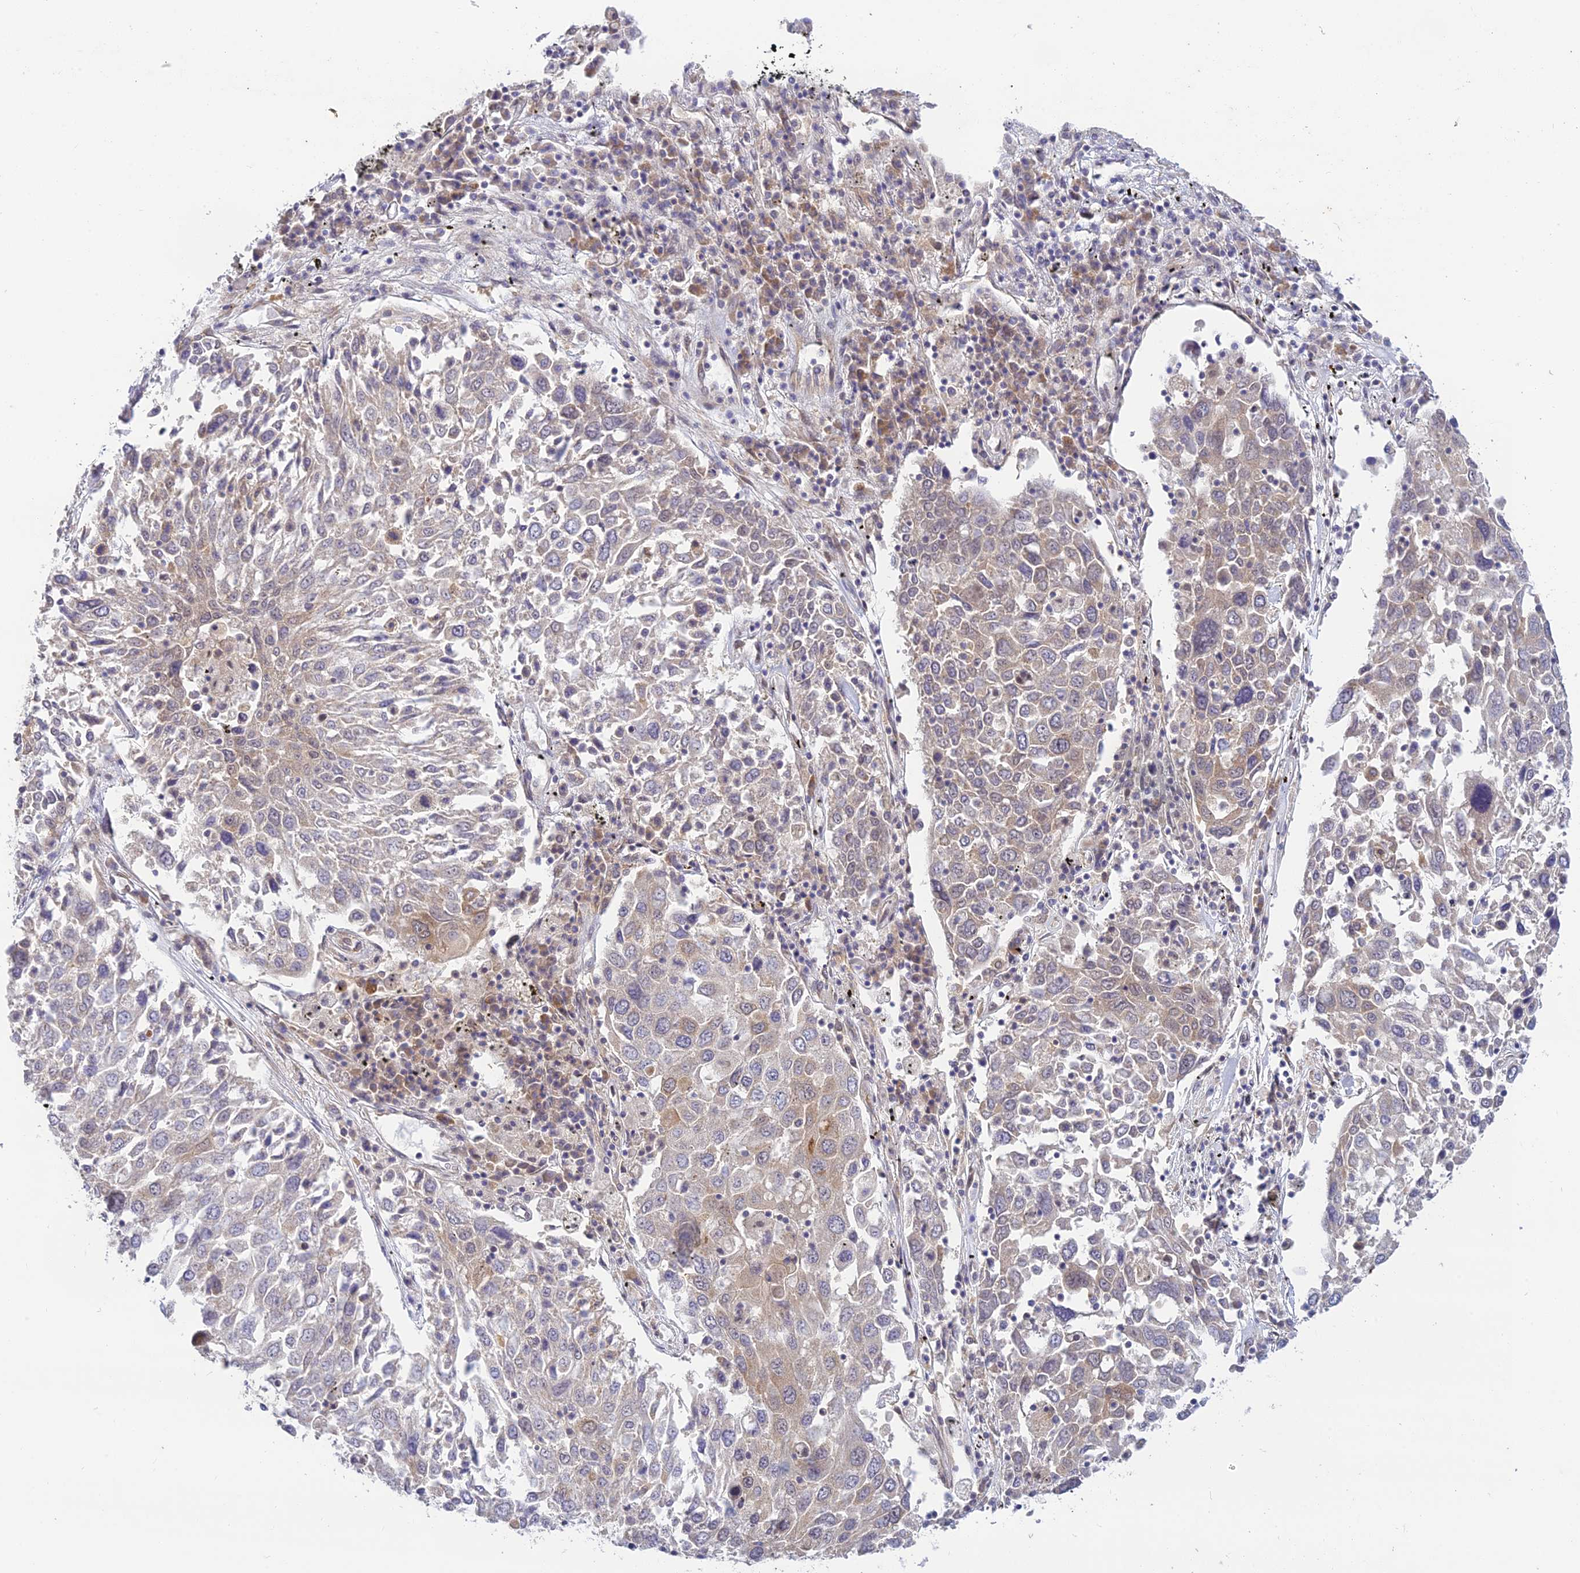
{"staining": {"intensity": "weak", "quantity": "<25%", "location": "cytoplasmic/membranous"}, "tissue": "lung cancer", "cell_type": "Tumor cells", "image_type": "cancer", "snomed": [{"axis": "morphology", "description": "Squamous cell carcinoma, NOS"}, {"axis": "topography", "description": "Lung"}], "caption": "This is an immunohistochemistry (IHC) image of human lung cancer (squamous cell carcinoma). There is no positivity in tumor cells.", "gene": "SKIC8", "patient": {"sex": "male", "age": 65}}